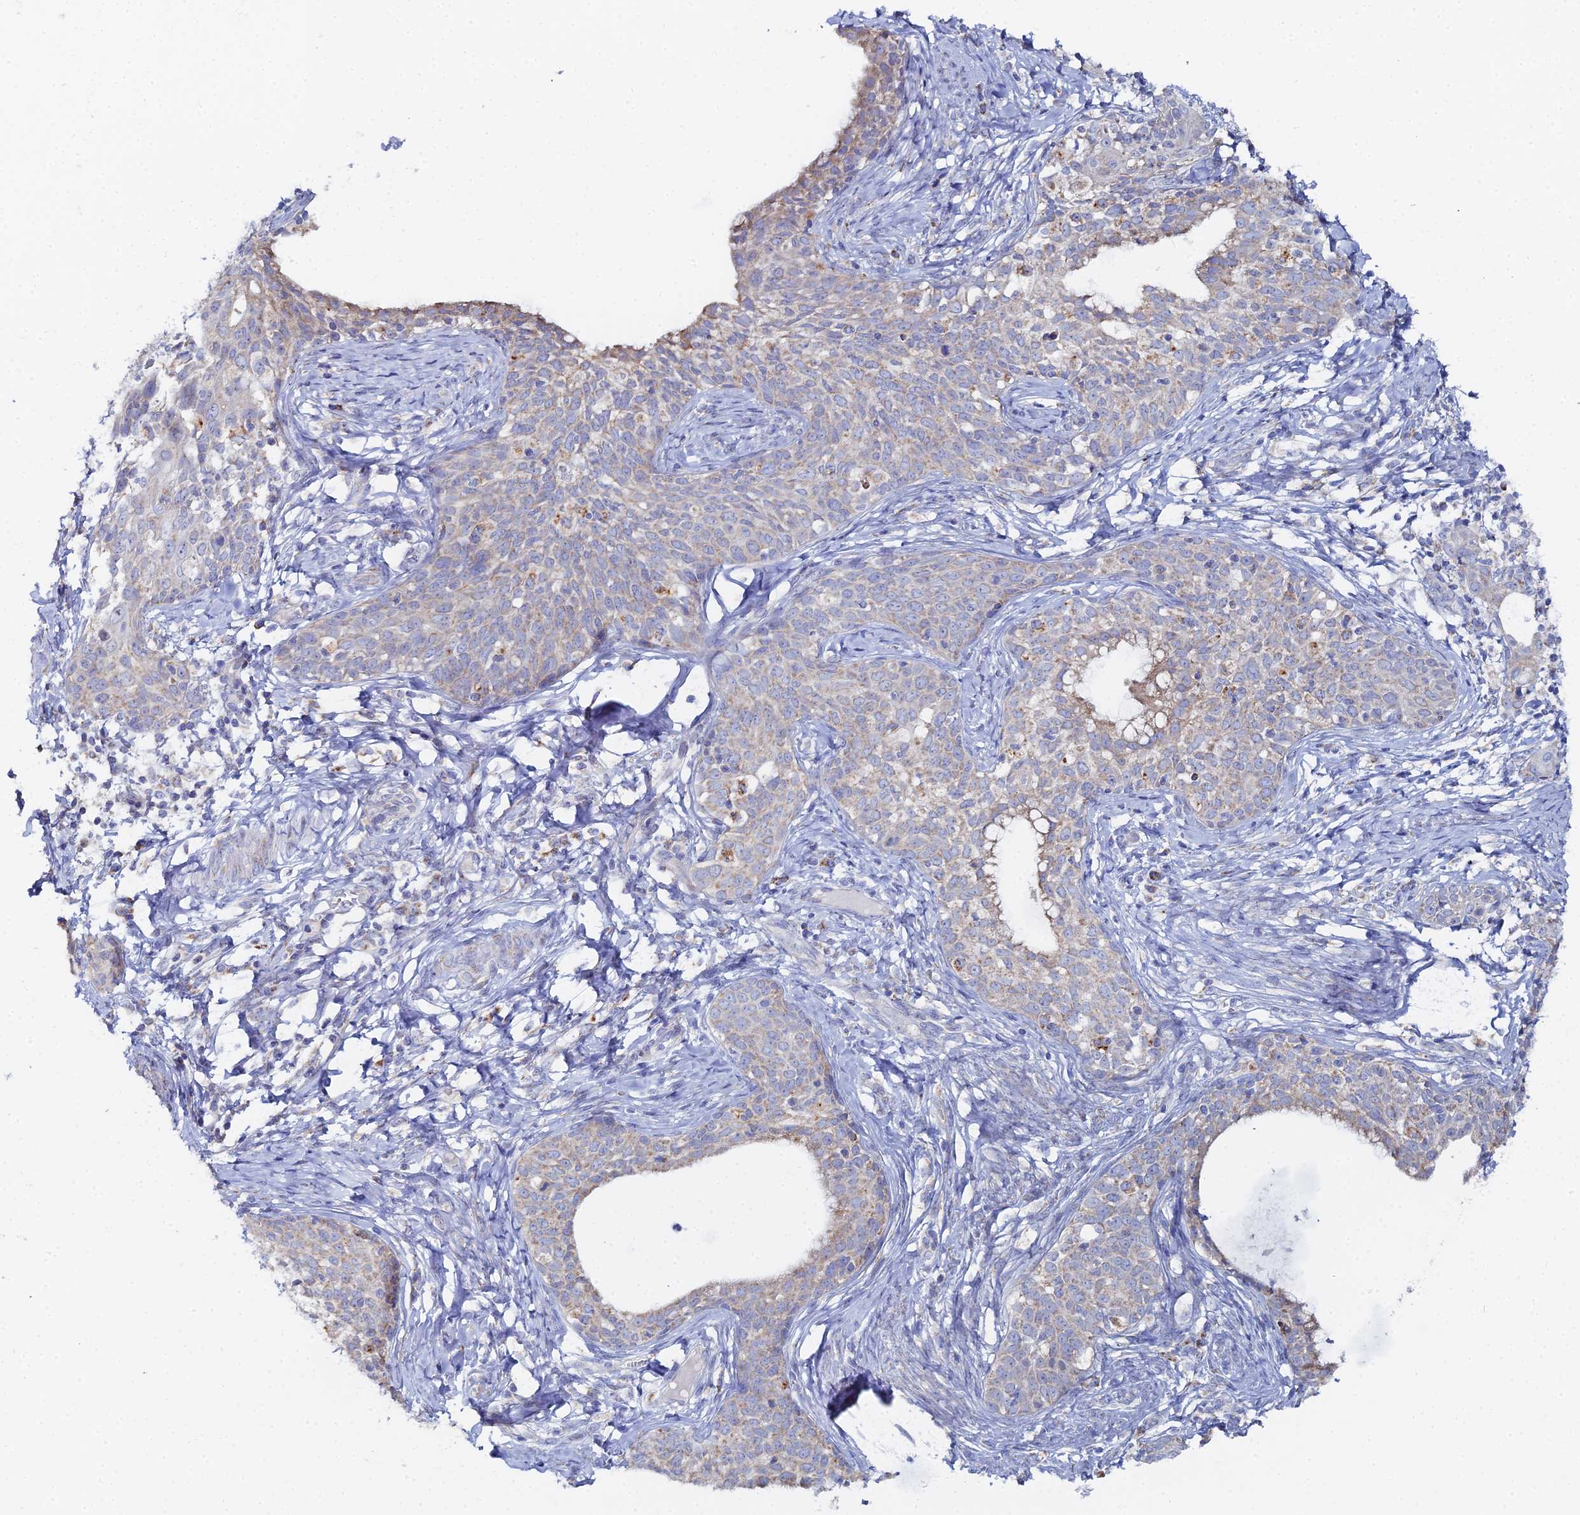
{"staining": {"intensity": "weak", "quantity": "25%-75%", "location": "cytoplasmic/membranous"}, "tissue": "cervical cancer", "cell_type": "Tumor cells", "image_type": "cancer", "snomed": [{"axis": "morphology", "description": "Squamous cell carcinoma, NOS"}, {"axis": "topography", "description": "Cervix"}], "caption": "A histopathology image of cervical cancer (squamous cell carcinoma) stained for a protein displays weak cytoplasmic/membranous brown staining in tumor cells. The staining is performed using DAB (3,3'-diaminobenzidine) brown chromogen to label protein expression. The nuclei are counter-stained blue using hematoxylin.", "gene": "MPC1", "patient": {"sex": "female", "age": 52}}